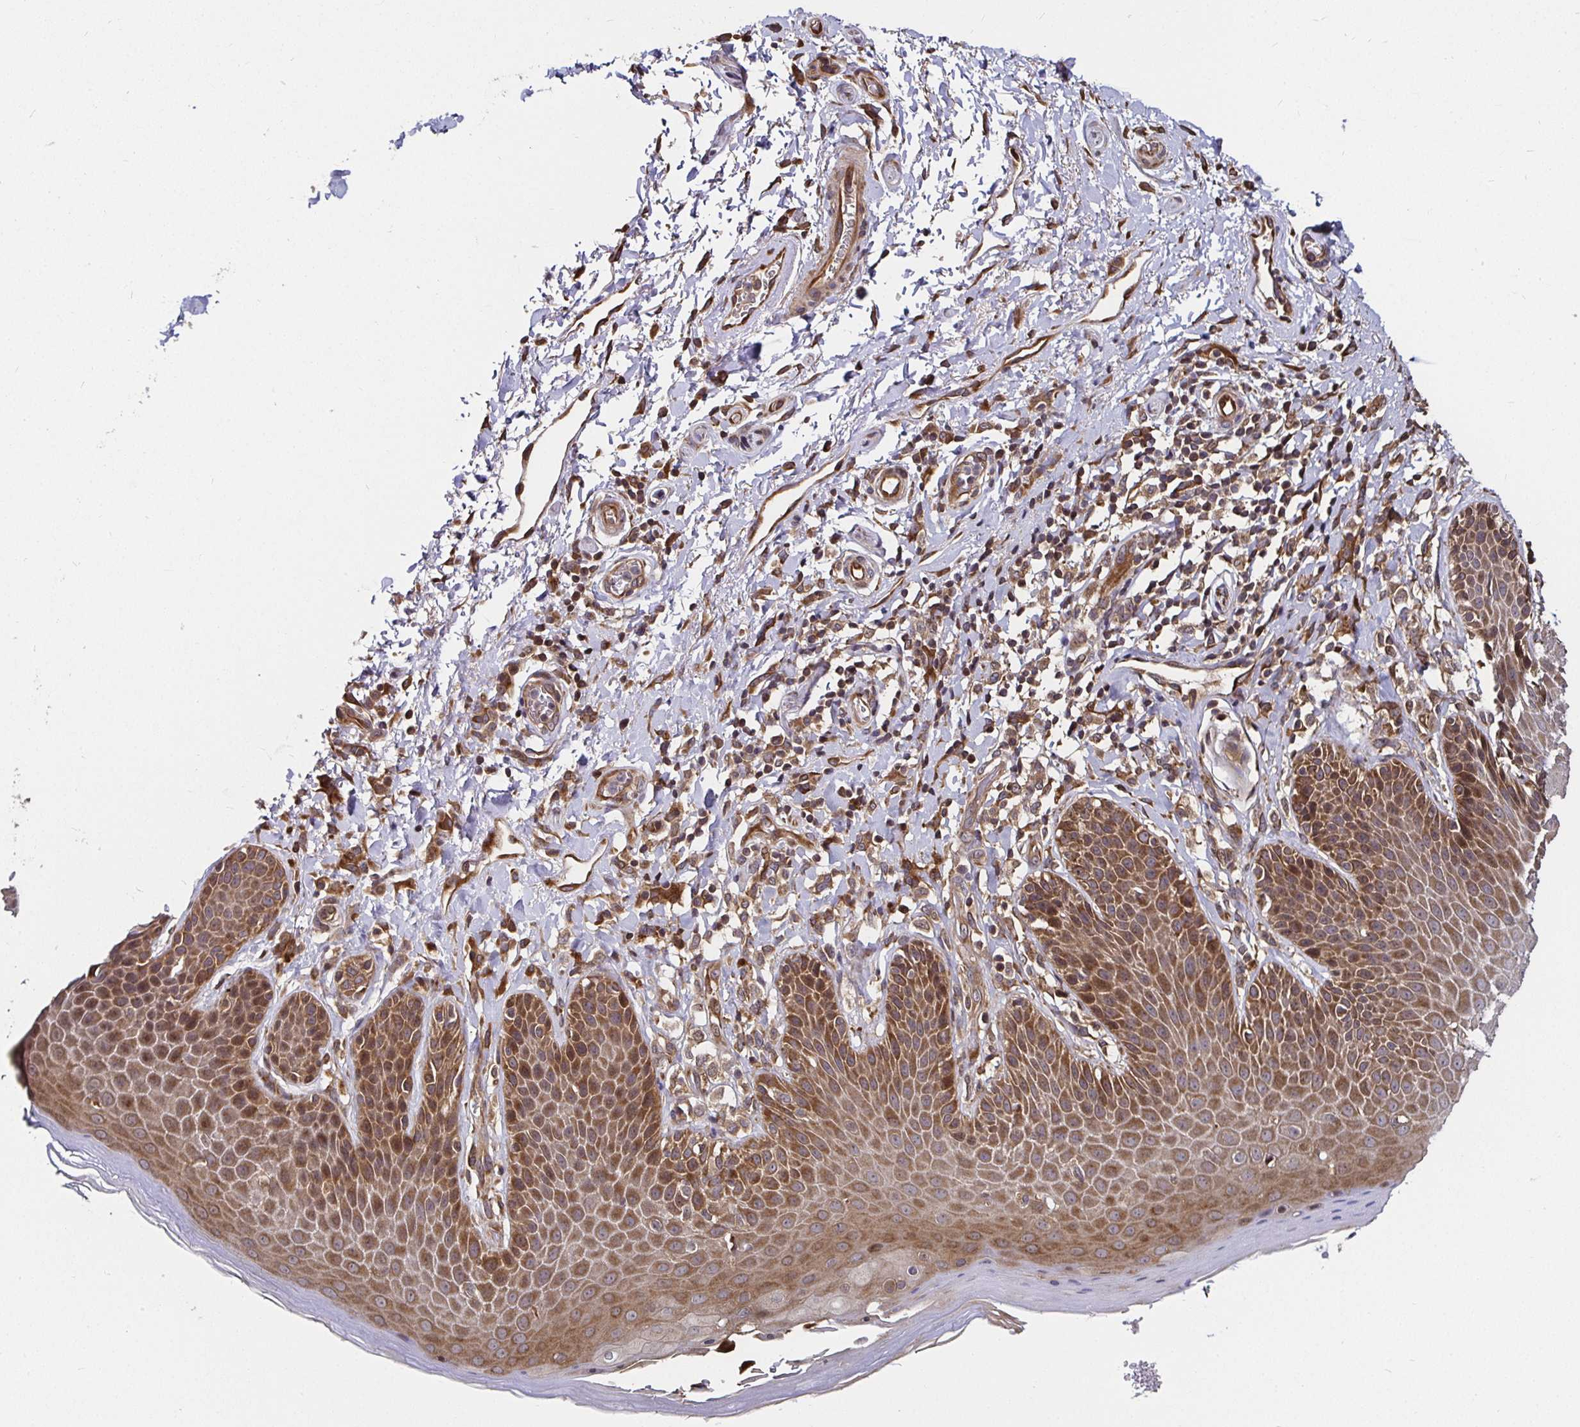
{"staining": {"intensity": "moderate", "quantity": "25%-75%", "location": "cytoplasmic/membranous"}, "tissue": "skin", "cell_type": "Epidermal cells", "image_type": "normal", "snomed": [{"axis": "morphology", "description": "Normal tissue, NOS"}, {"axis": "topography", "description": "Anal"}, {"axis": "topography", "description": "Peripheral nerve tissue"}], "caption": "Protein expression analysis of normal skin exhibits moderate cytoplasmic/membranous positivity in approximately 25%-75% of epidermal cells.", "gene": "MLST8", "patient": {"sex": "male", "age": 51}}